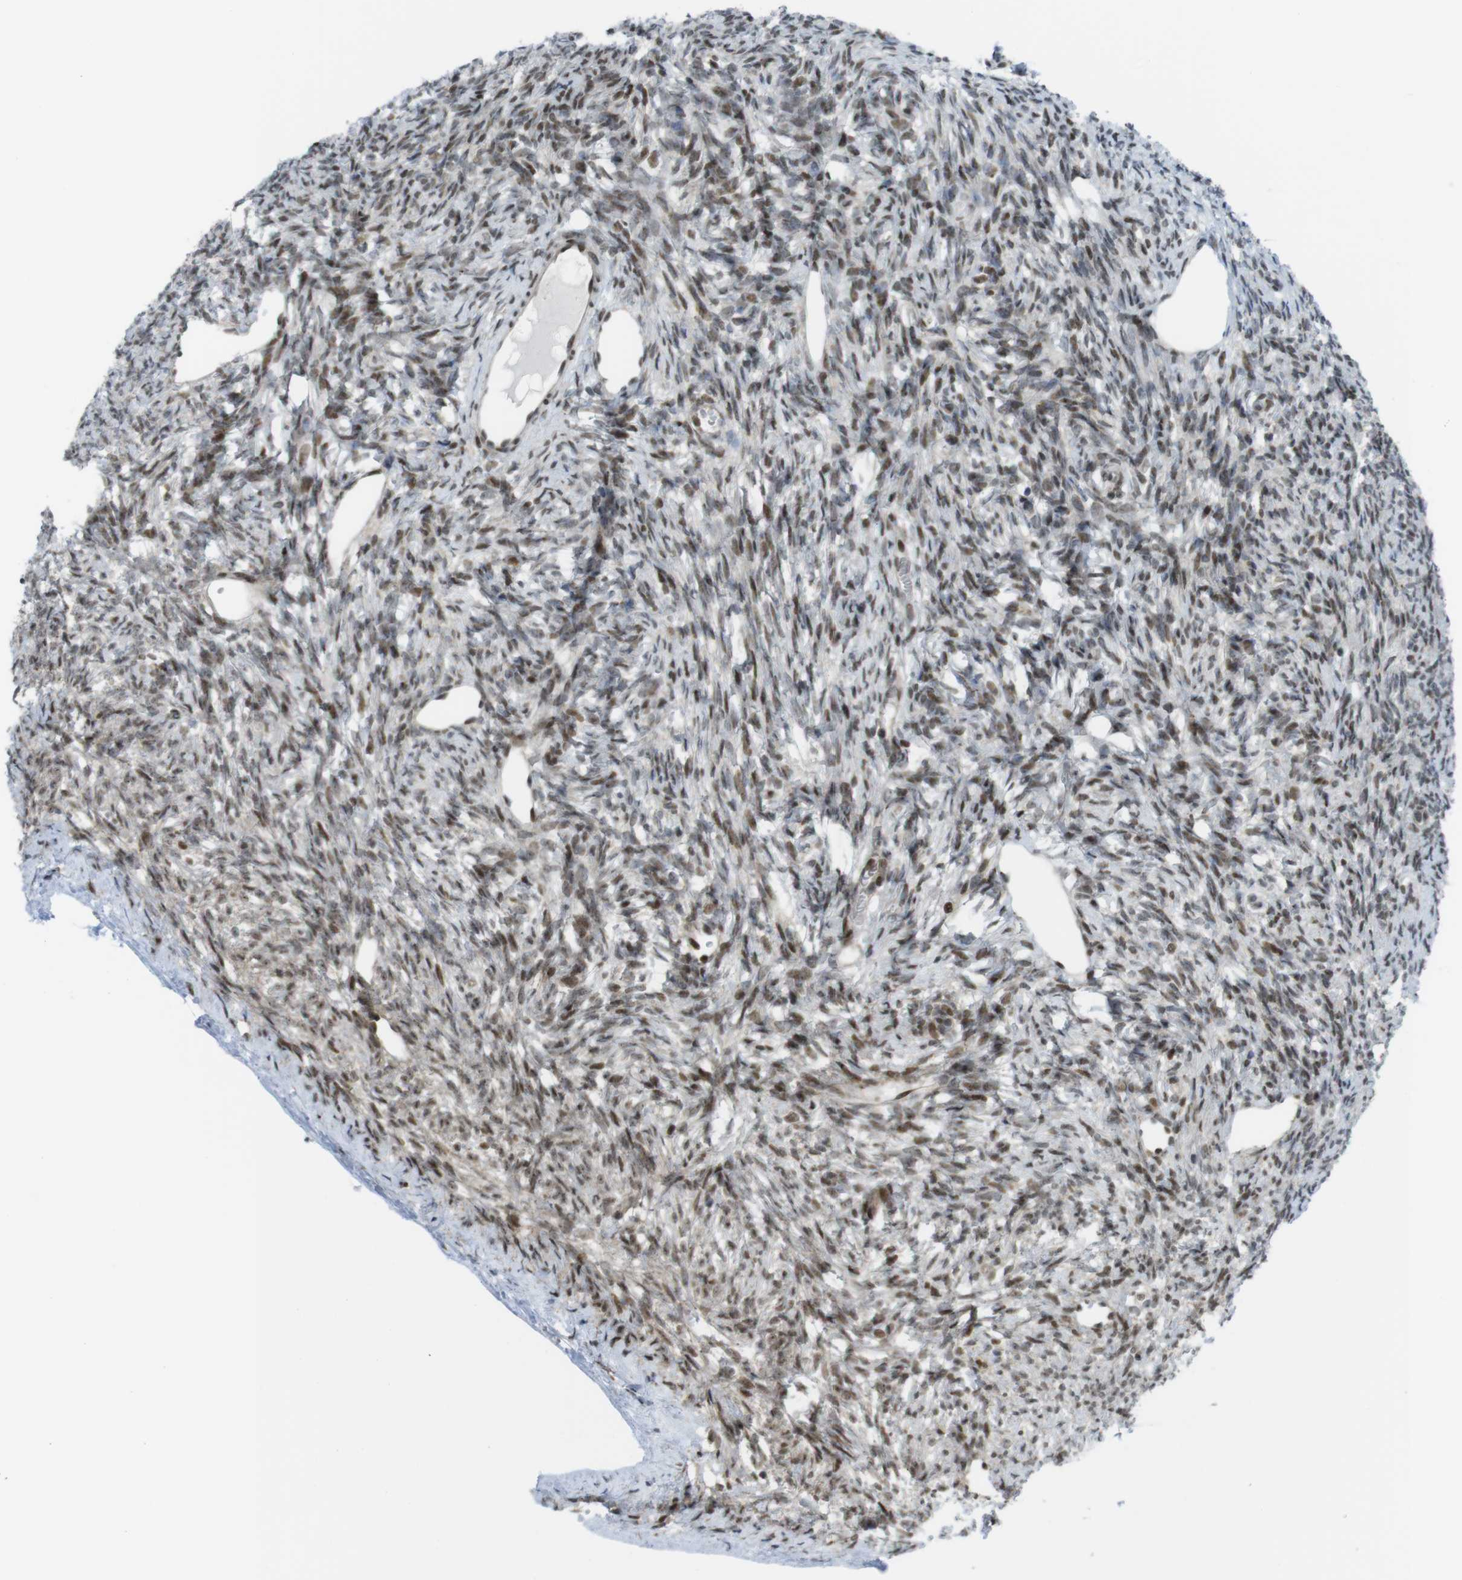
{"staining": {"intensity": "strong", "quantity": ">75%", "location": "cytoplasmic/membranous"}, "tissue": "ovary", "cell_type": "Follicle cells", "image_type": "normal", "snomed": [{"axis": "morphology", "description": "Normal tissue, NOS"}, {"axis": "topography", "description": "Ovary"}], "caption": "A high amount of strong cytoplasmic/membranous positivity is present in about >75% of follicle cells in benign ovary. The staining is performed using DAB (3,3'-diaminobenzidine) brown chromogen to label protein expression. The nuclei are counter-stained blue using hematoxylin.", "gene": "UBB", "patient": {"sex": "female", "age": 33}}